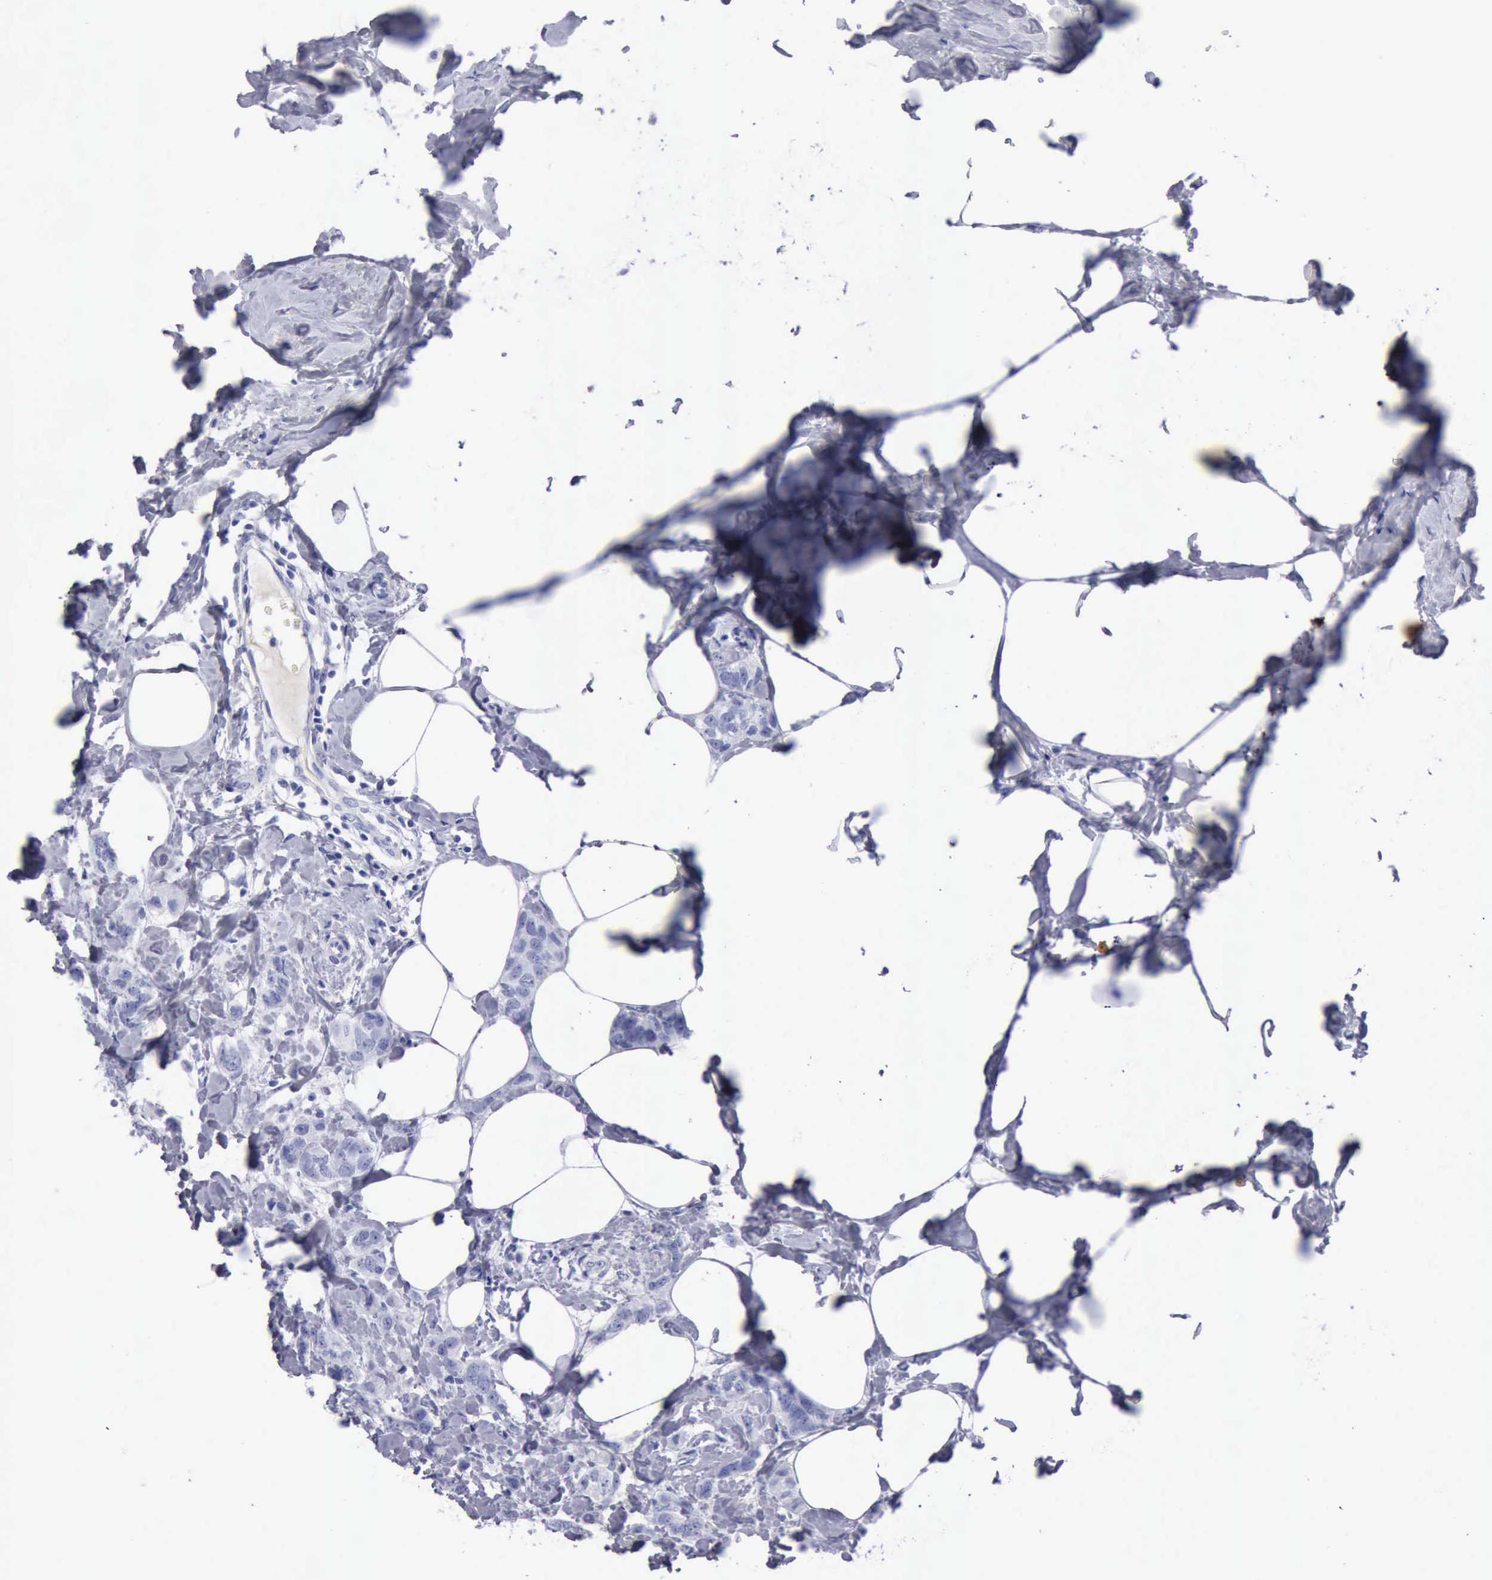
{"staining": {"intensity": "negative", "quantity": "none", "location": "none"}, "tissue": "breast cancer", "cell_type": "Tumor cells", "image_type": "cancer", "snomed": [{"axis": "morphology", "description": "Normal tissue, NOS"}, {"axis": "morphology", "description": "Duct carcinoma"}, {"axis": "topography", "description": "Breast"}], "caption": "DAB (3,3'-diaminobenzidine) immunohistochemical staining of breast cancer shows no significant expression in tumor cells.", "gene": "CYP19A1", "patient": {"sex": "female", "age": 50}}